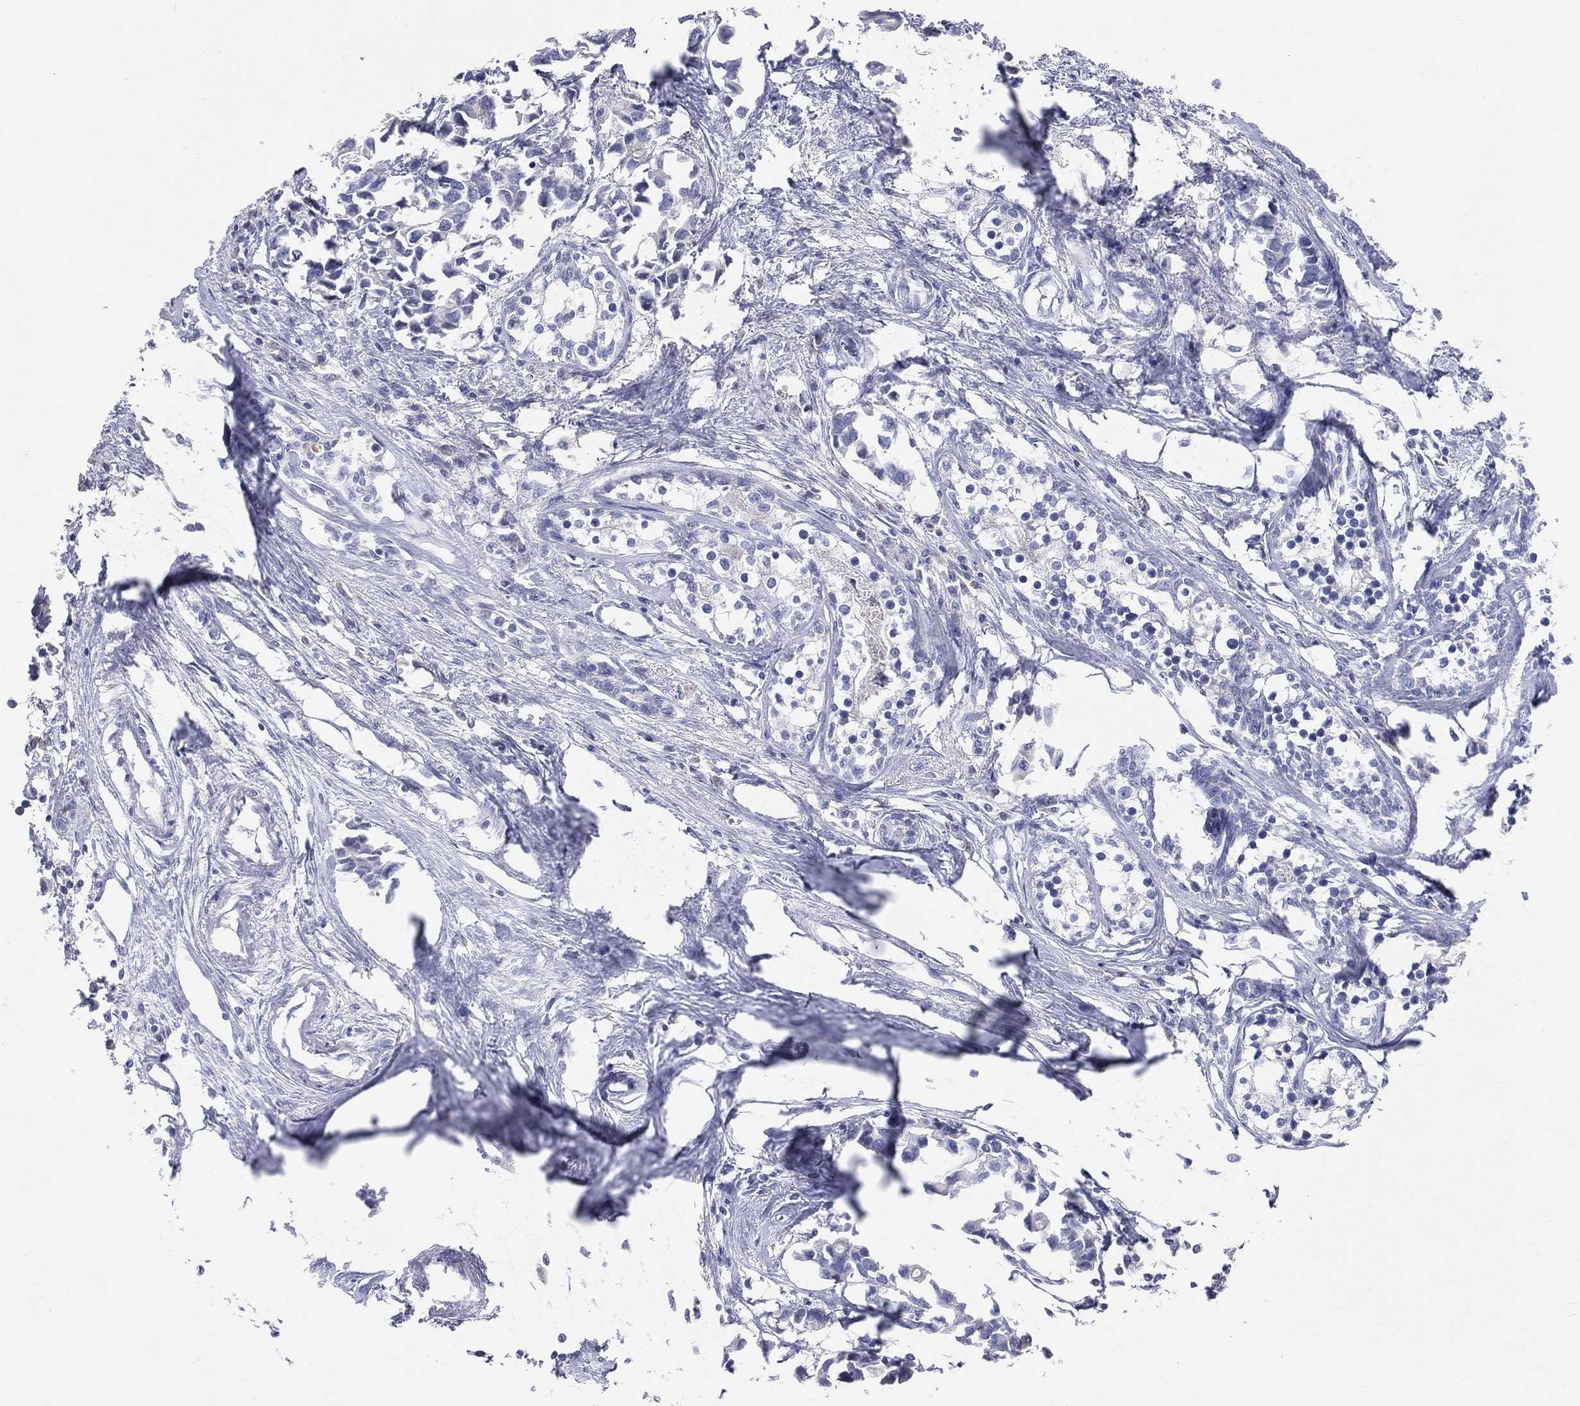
{"staining": {"intensity": "negative", "quantity": "none", "location": "none"}, "tissue": "breast cancer", "cell_type": "Tumor cells", "image_type": "cancer", "snomed": [{"axis": "morphology", "description": "Duct carcinoma"}, {"axis": "topography", "description": "Breast"}], "caption": "Tumor cells are negative for protein expression in human breast intraductal carcinoma. (DAB (3,3'-diaminobenzidine) immunohistochemistry (IHC) visualized using brightfield microscopy, high magnification).", "gene": "LAT", "patient": {"sex": "female", "age": 83}}